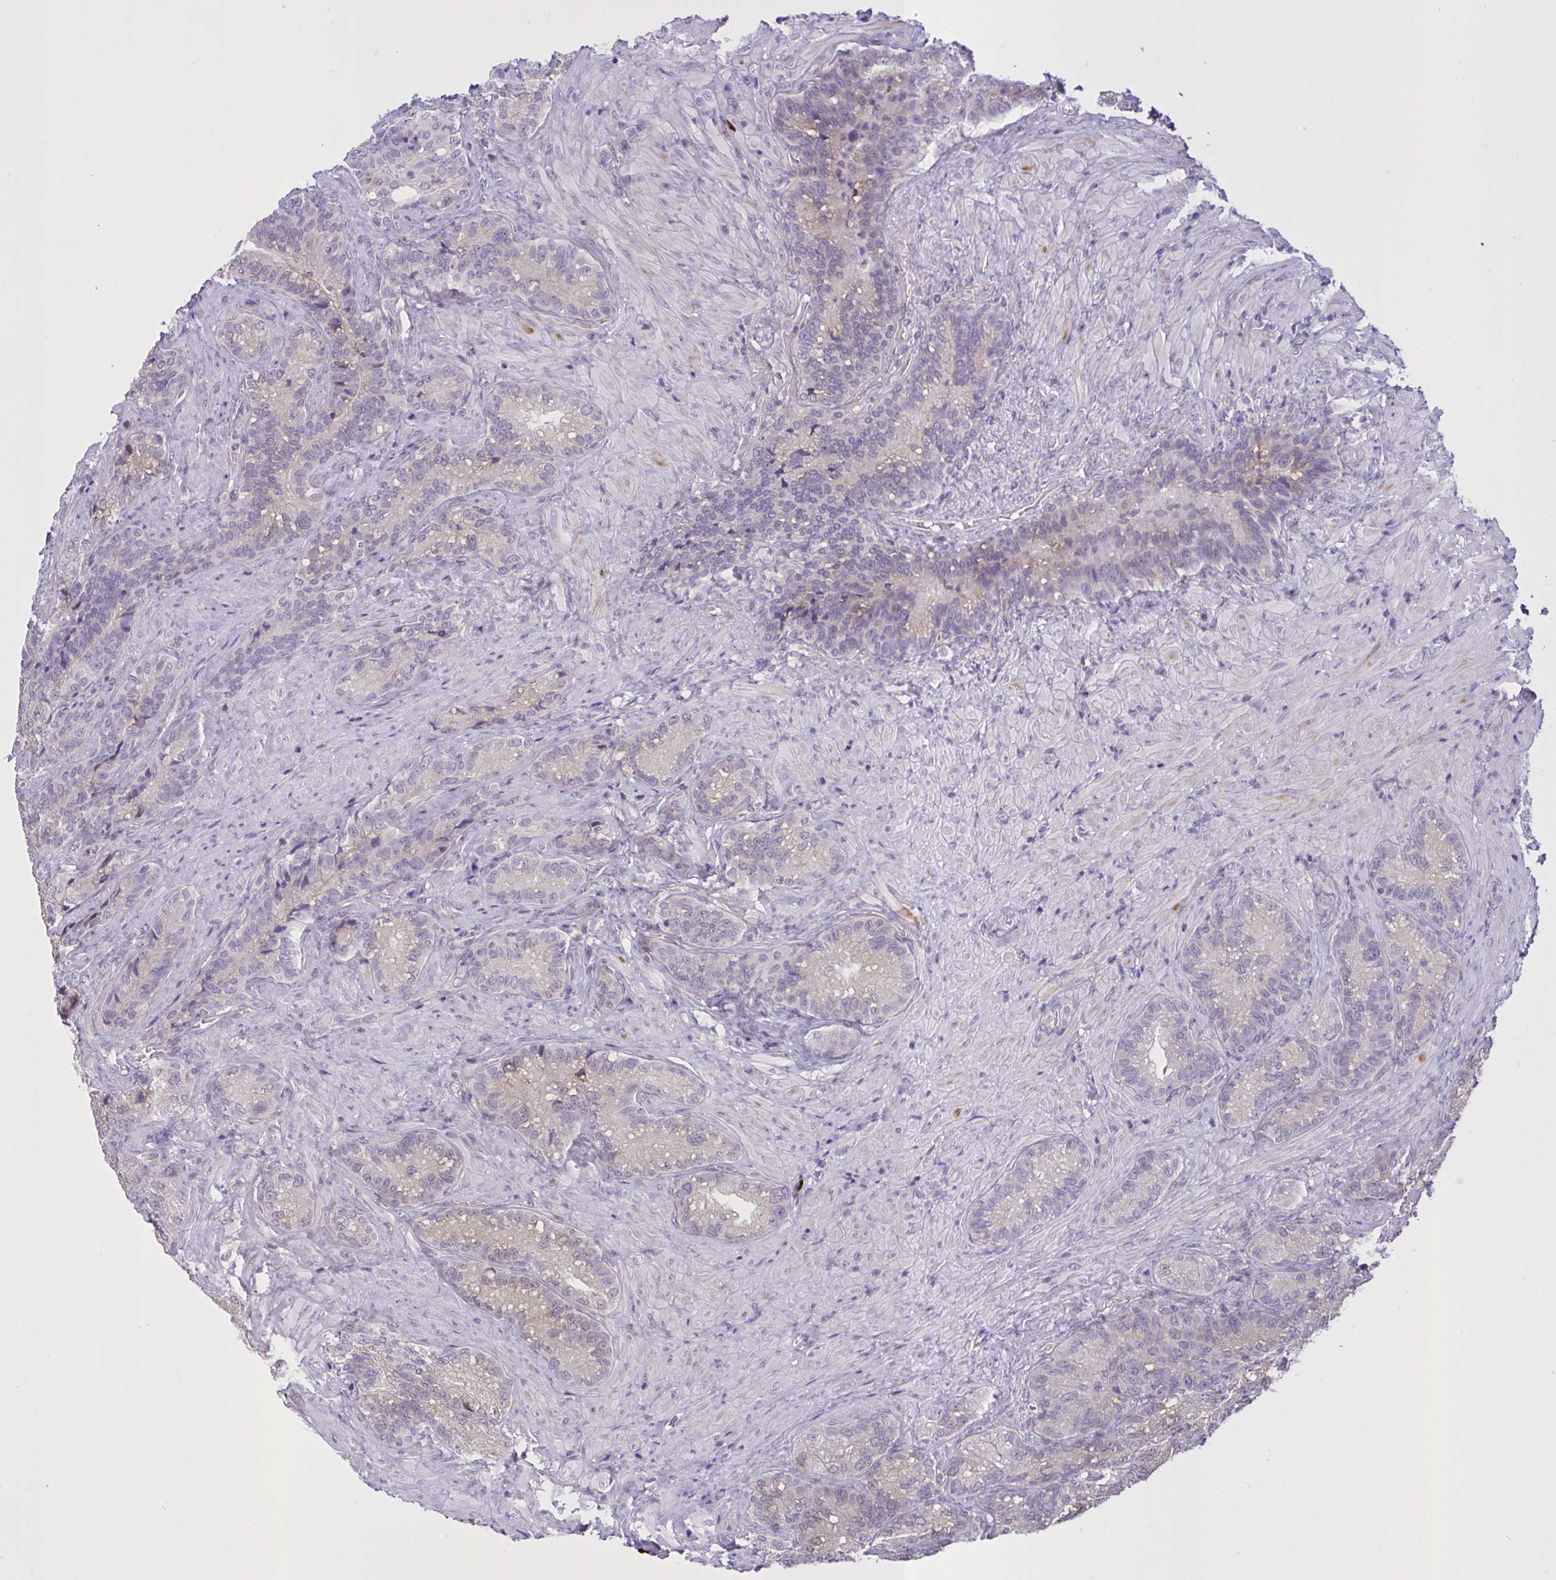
{"staining": {"intensity": "moderate", "quantity": "<25%", "location": "cytoplasmic/membranous"}, "tissue": "seminal vesicle", "cell_type": "Glandular cells", "image_type": "normal", "snomed": [{"axis": "morphology", "description": "Normal tissue, NOS"}, {"axis": "topography", "description": "Seminal veicle"}], "caption": "Immunohistochemical staining of unremarkable human seminal vesicle shows moderate cytoplasmic/membranous protein staining in approximately <25% of glandular cells. (DAB (3,3'-diaminobenzidine) = brown stain, brightfield microscopy at high magnification).", "gene": "MRGPRX2", "patient": {"sex": "male", "age": 68}}